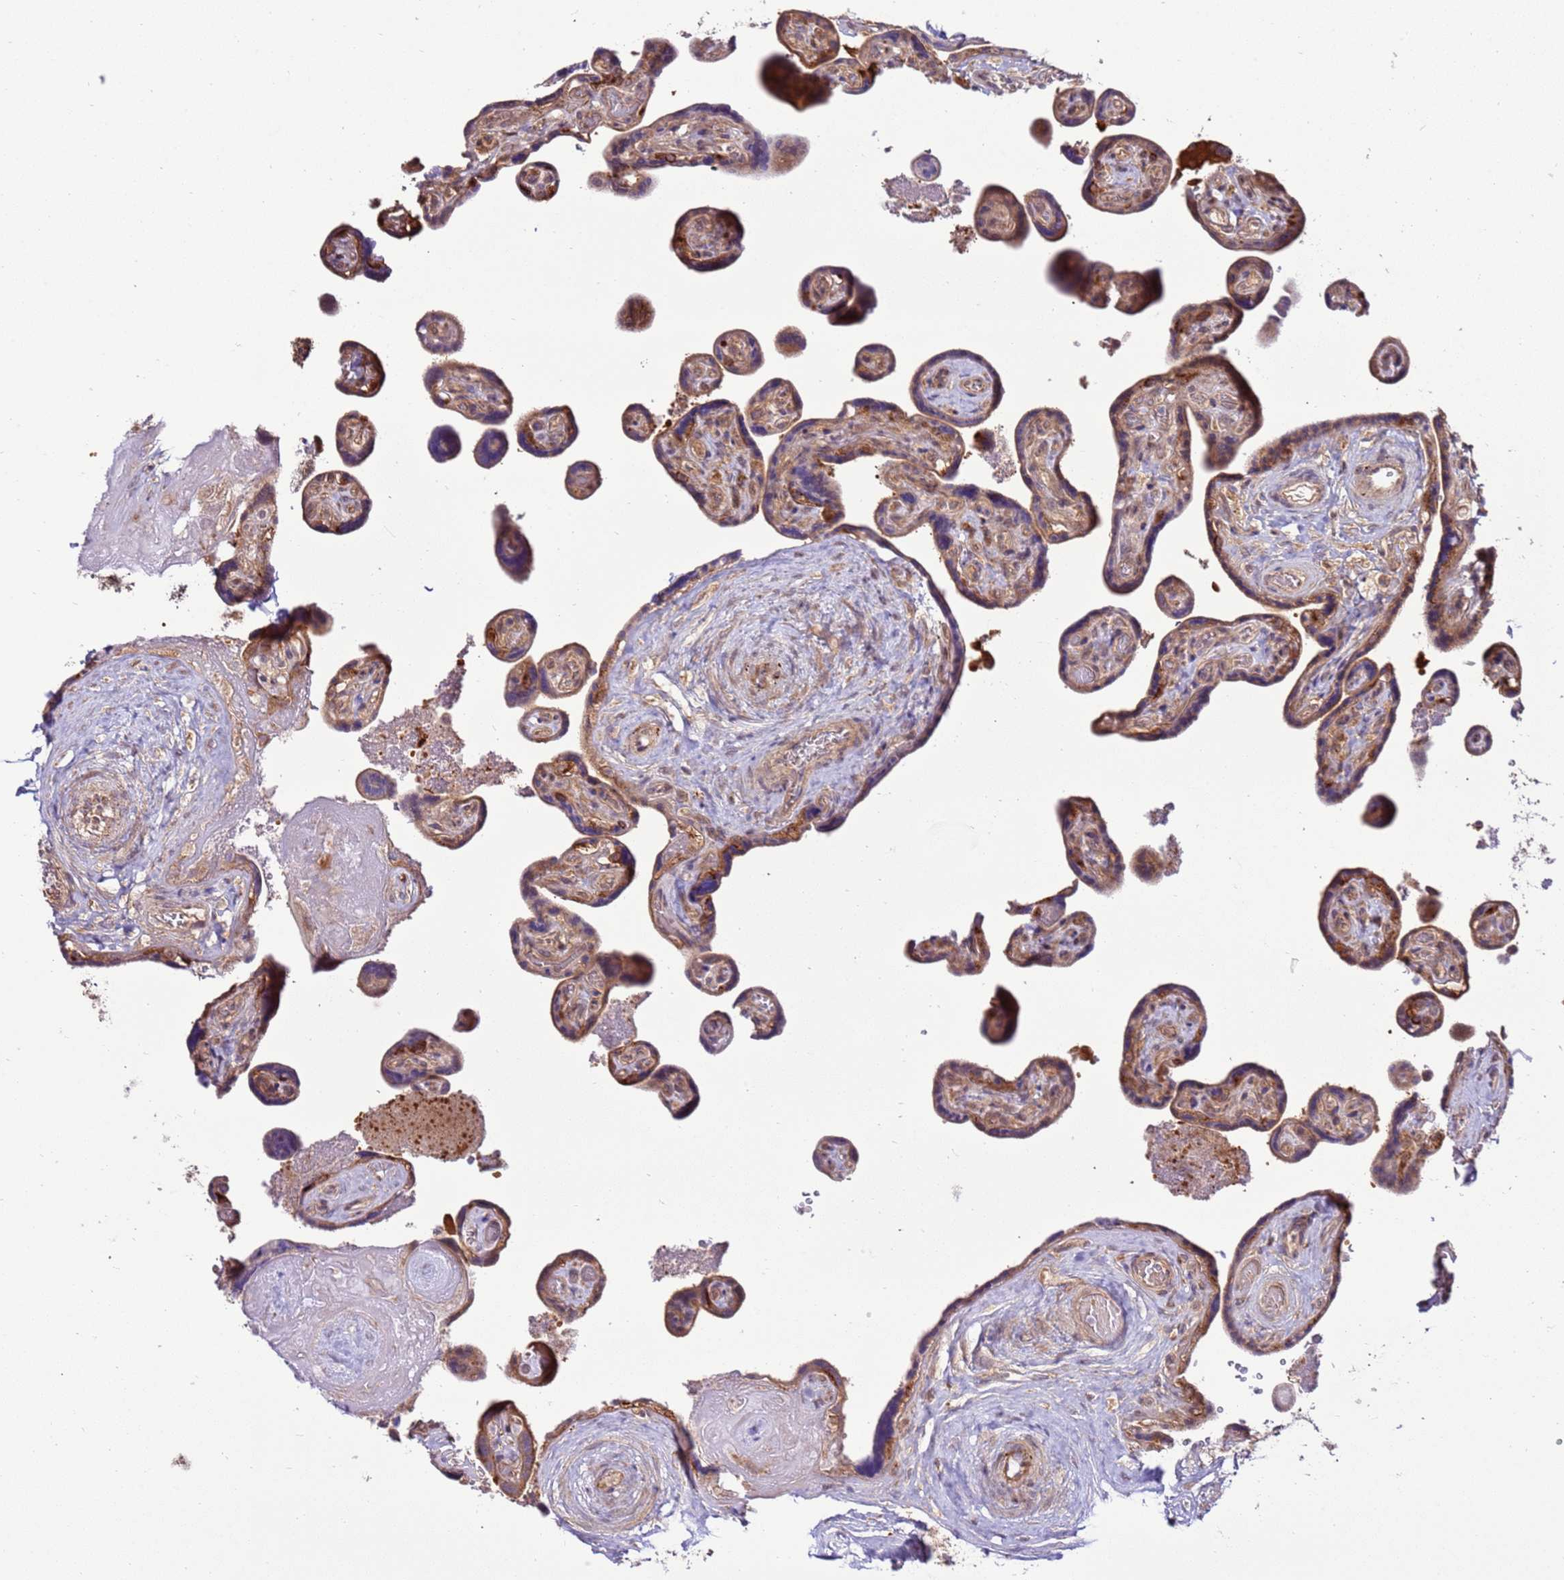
{"staining": {"intensity": "moderate", "quantity": ">75%", "location": "cytoplasmic/membranous"}, "tissue": "placenta", "cell_type": "Trophoblastic cells", "image_type": "normal", "snomed": [{"axis": "morphology", "description": "Normal tissue, NOS"}, {"axis": "topography", "description": "Placenta"}], "caption": "Placenta was stained to show a protein in brown. There is medium levels of moderate cytoplasmic/membranous expression in approximately >75% of trophoblastic cells.", "gene": "SCARA3", "patient": {"sex": "female", "age": 32}}